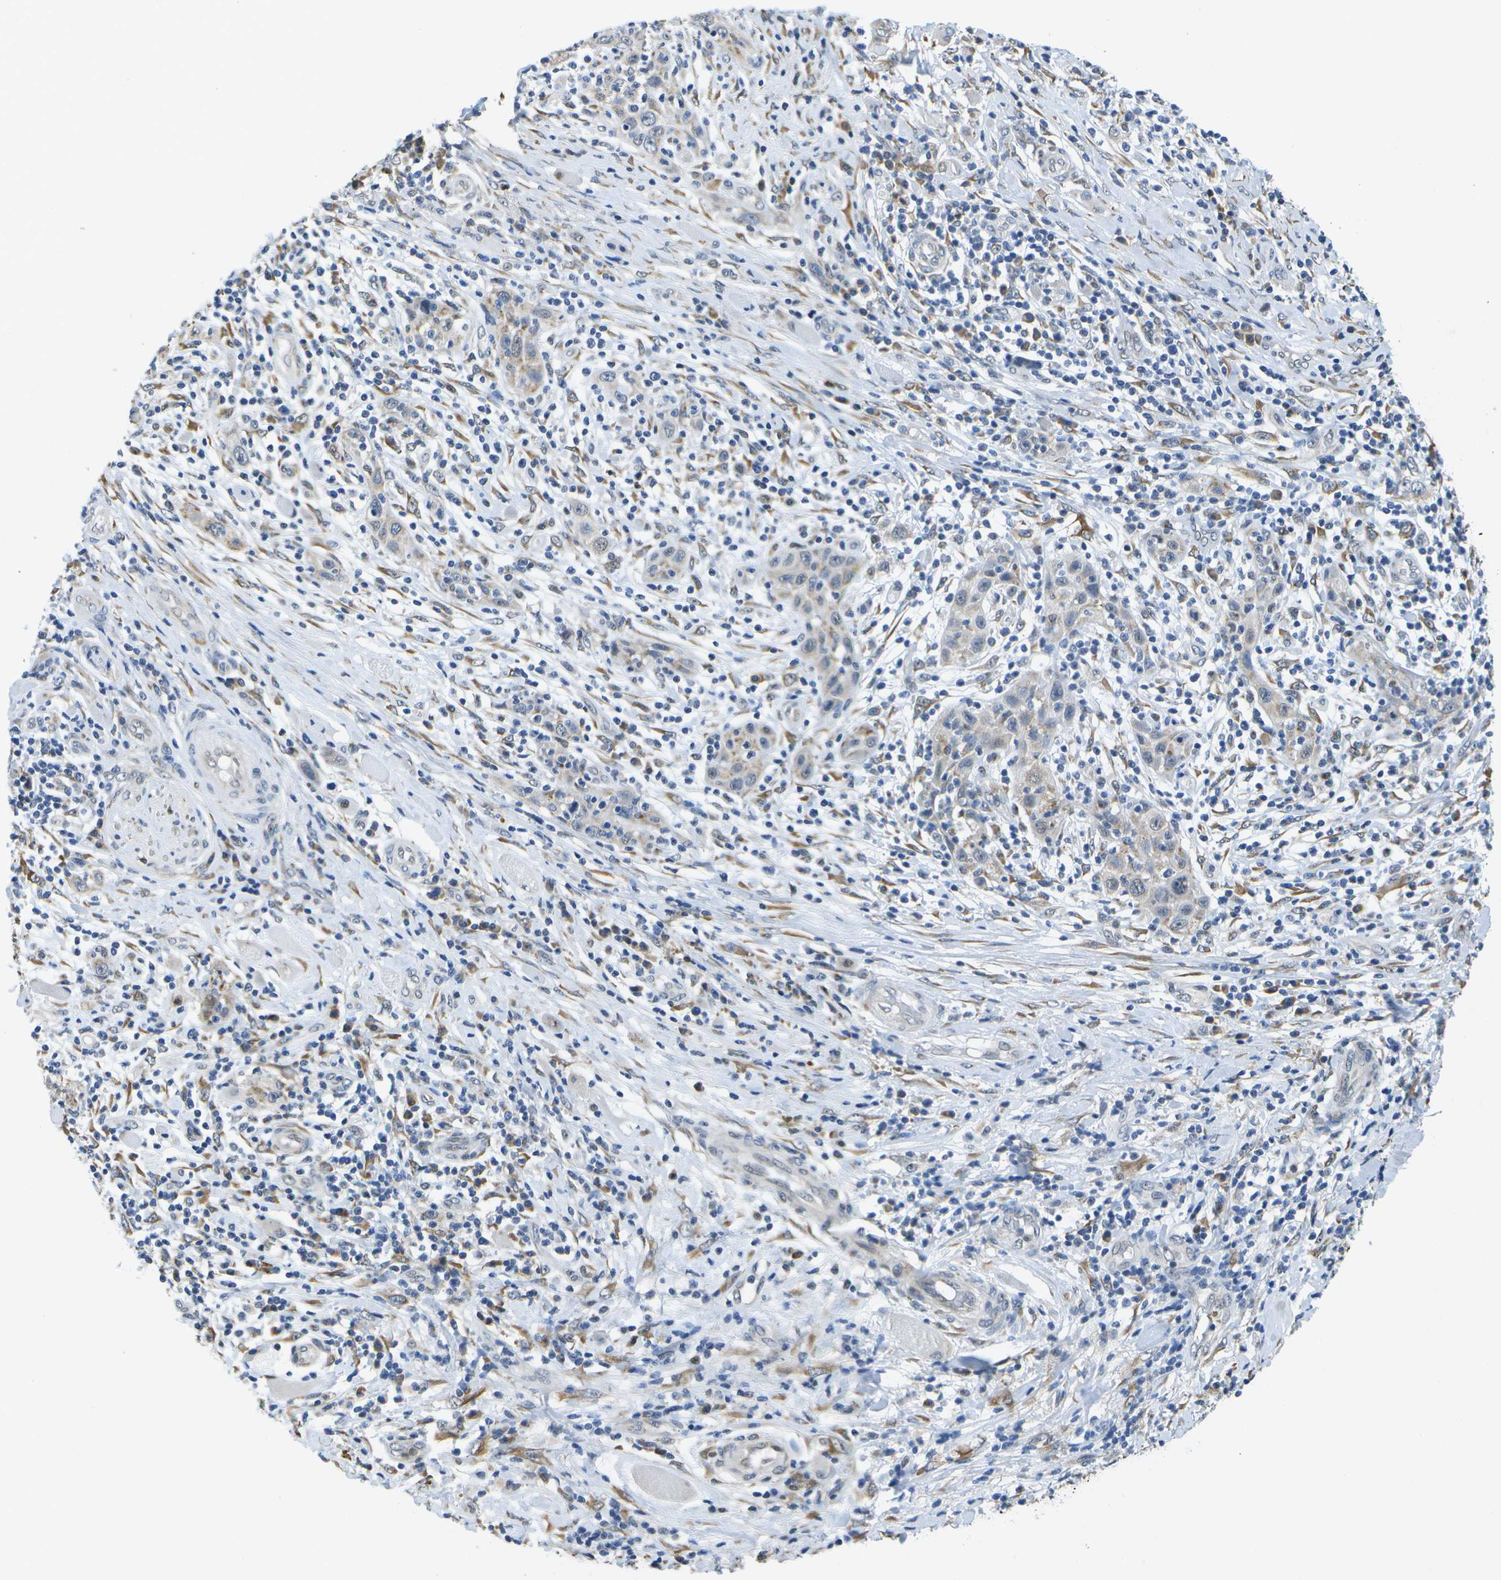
{"staining": {"intensity": "weak", "quantity": "<25%", "location": "cytoplasmic/membranous"}, "tissue": "skin cancer", "cell_type": "Tumor cells", "image_type": "cancer", "snomed": [{"axis": "morphology", "description": "Squamous cell carcinoma, NOS"}, {"axis": "topography", "description": "Skin"}], "caption": "An image of human squamous cell carcinoma (skin) is negative for staining in tumor cells. Brightfield microscopy of immunohistochemistry stained with DAB (brown) and hematoxylin (blue), captured at high magnification.", "gene": "DSE", "patient": {"sex": "female", "age": 88}}